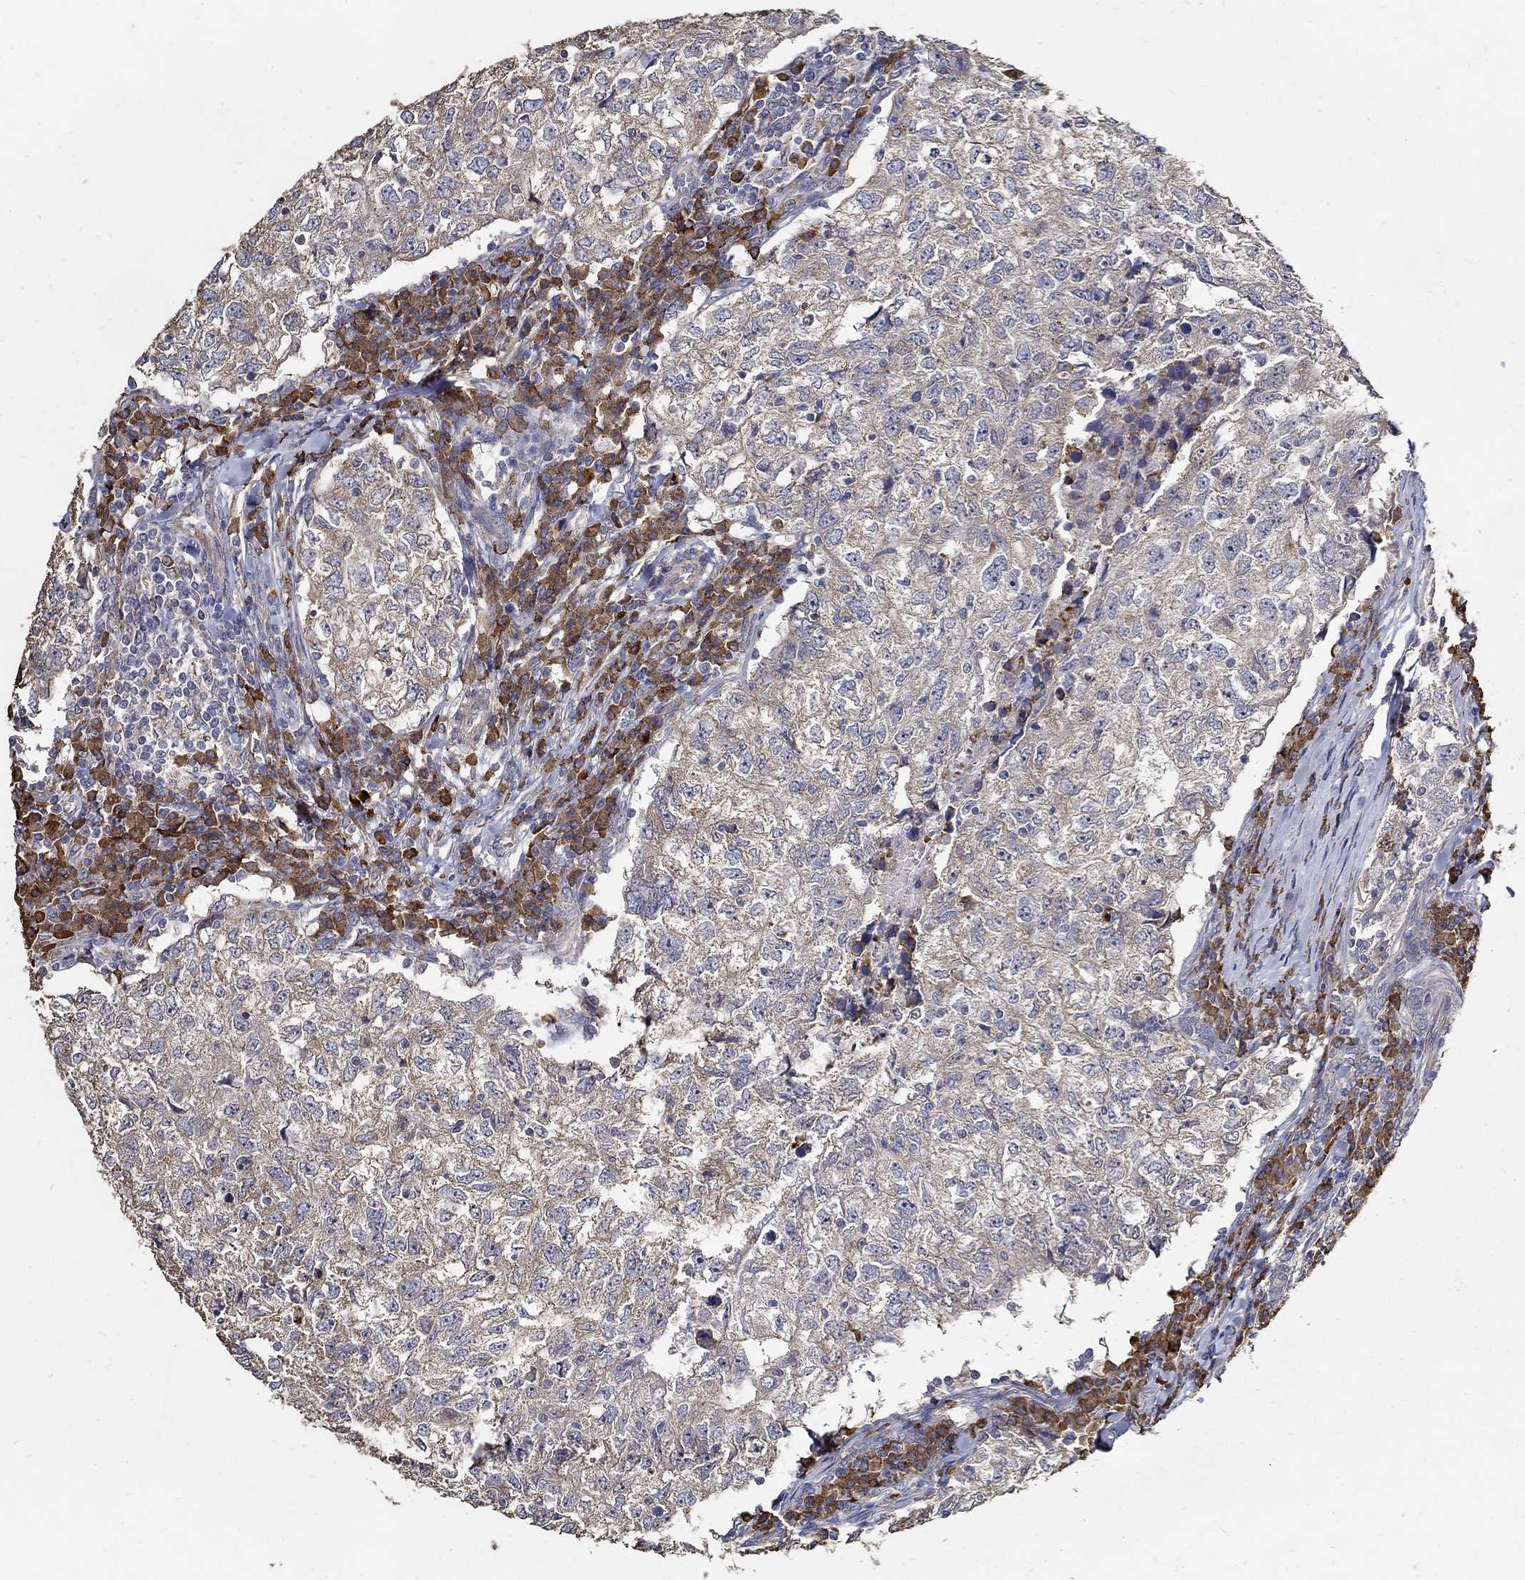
{"staining": {"intensity": "negative", "quantity": "none", "location": "none"}, "tissue": "breast cancer", "cell_type": "Tumor cells", "image_type": "cancer", "snomed": [{"axis": "morphology", "description": "Duct carcinoma"}, {"axis": "topography", "description": "Breast"}], "caption": "DAB immunohistochemical staining of breast cancer (invasive ductal carcinoma) displays no significant expression in tumor cells.", "gene": "EMILIN3", "patient": {"sex": "female", "age": 30}}